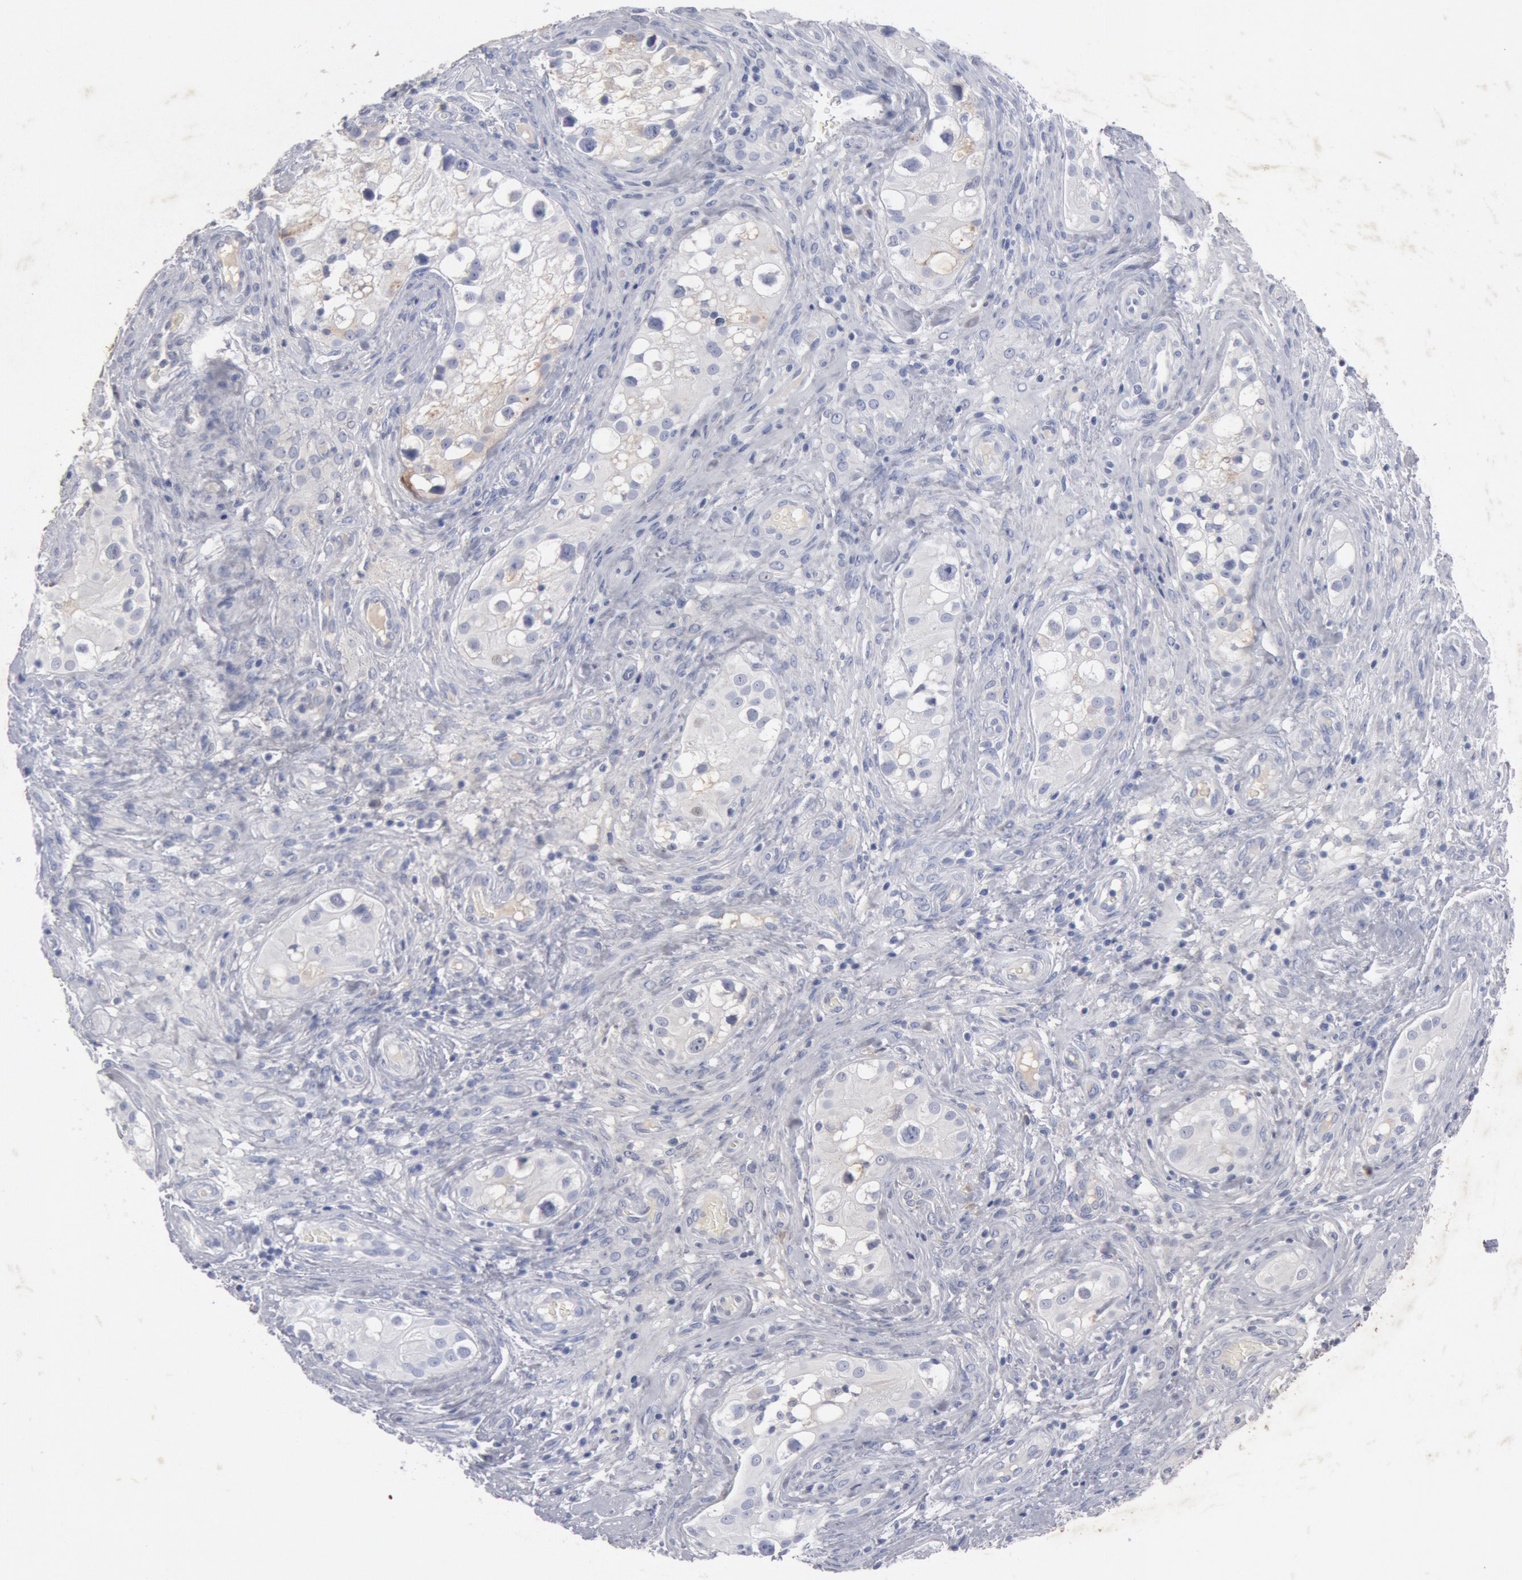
{"staining": {"intensity": "negative", "quantity": "none", "location": "none"}, "tissue": "testis cancer", "cell_type": "Tumor cells", "image_type": "cancer", "snomed": [{"axis": "morphology", "description": "Carcinoma, Embryonal, NOS"}, {"axis": "topography", "description": "Testis"}], "caption": "There is no significant expression in tumor cells of testis cancer.", "gene": "FOXA2", "patient": {"sex": "male", "age": 31}}